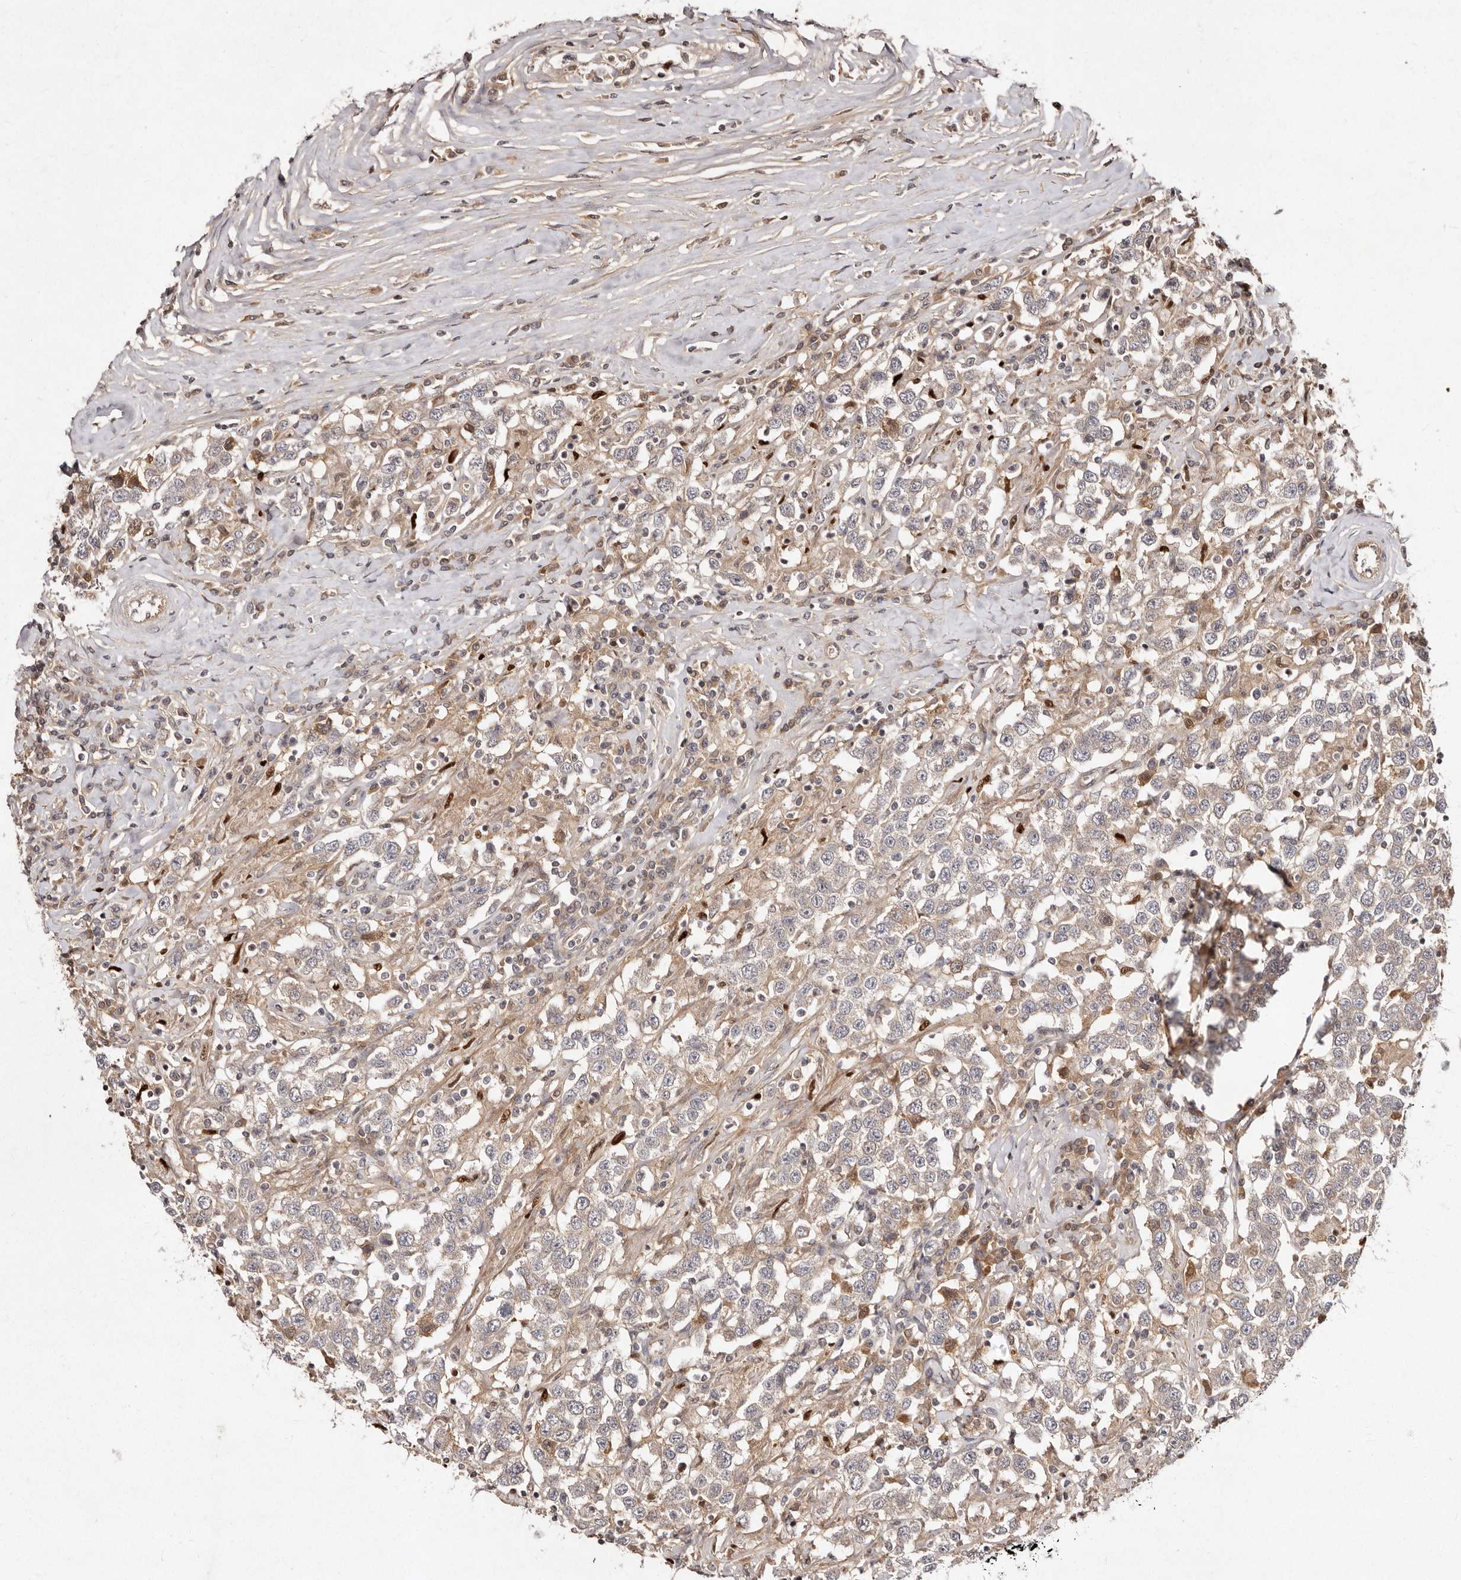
{"staining": {"intensity": "weak", "quantity": "25%-75%", "location": "cytoplasmic/membranous"}, "tissue": "testis cancer", "cell_type": "Tumor cells", "image_type": "cancer", "snomed": [{"axis": "morphology", "description": "Seminoma, NOS"}, {"axis": "topography", "description": "Testis"}], "caption": "A low amount of weak cytoplasmic/membranous staining is identified in approximately 25%-75% of tumor cells in testis cancer (seminoma) tissue.", "gene": "LCORL", "patient": {"sex": "male", "age": 41}}